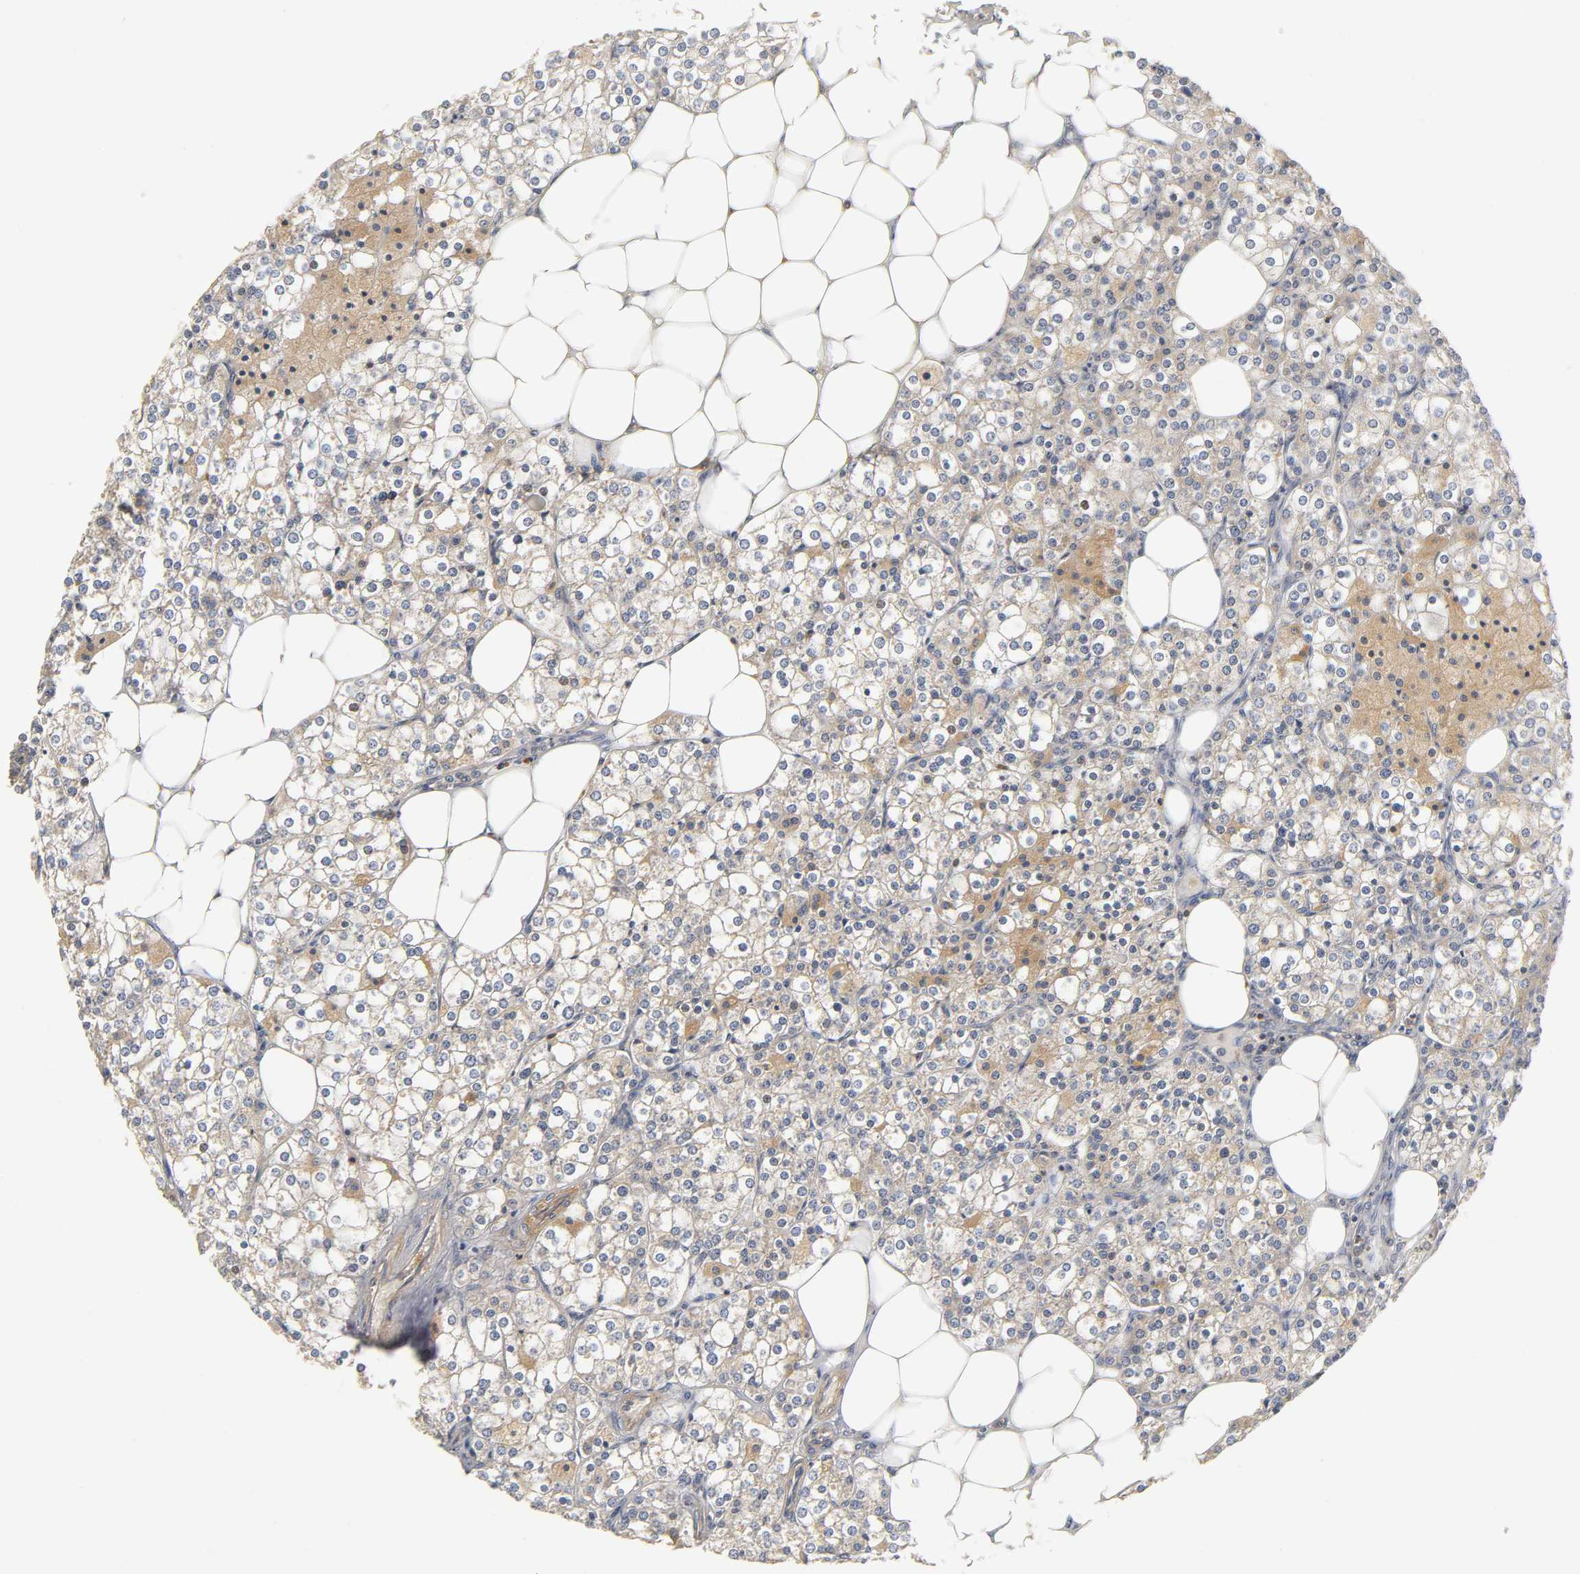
{"staining": {"intensity": "moderate", "quantity": ">75%", "location": "cytoplasmic/membranous"}, "tissue": "parathyroid gland", "cell_type": "Glandular cells", "image_type": "normal", "snomed": [{"axis": "morphology", "description": "Normal tissue, NOS"}, {"axis": "topography", "description": "Parathyroid gland"}], "caption": "Glandular cells exhibit medium levels of moderate cytoplasmic/membranous expression in approximately >75% of cells in unremarkable human parathyroid gland.", "gene": "ACTR2", "patient": {"sex": "female", "age": 63}}